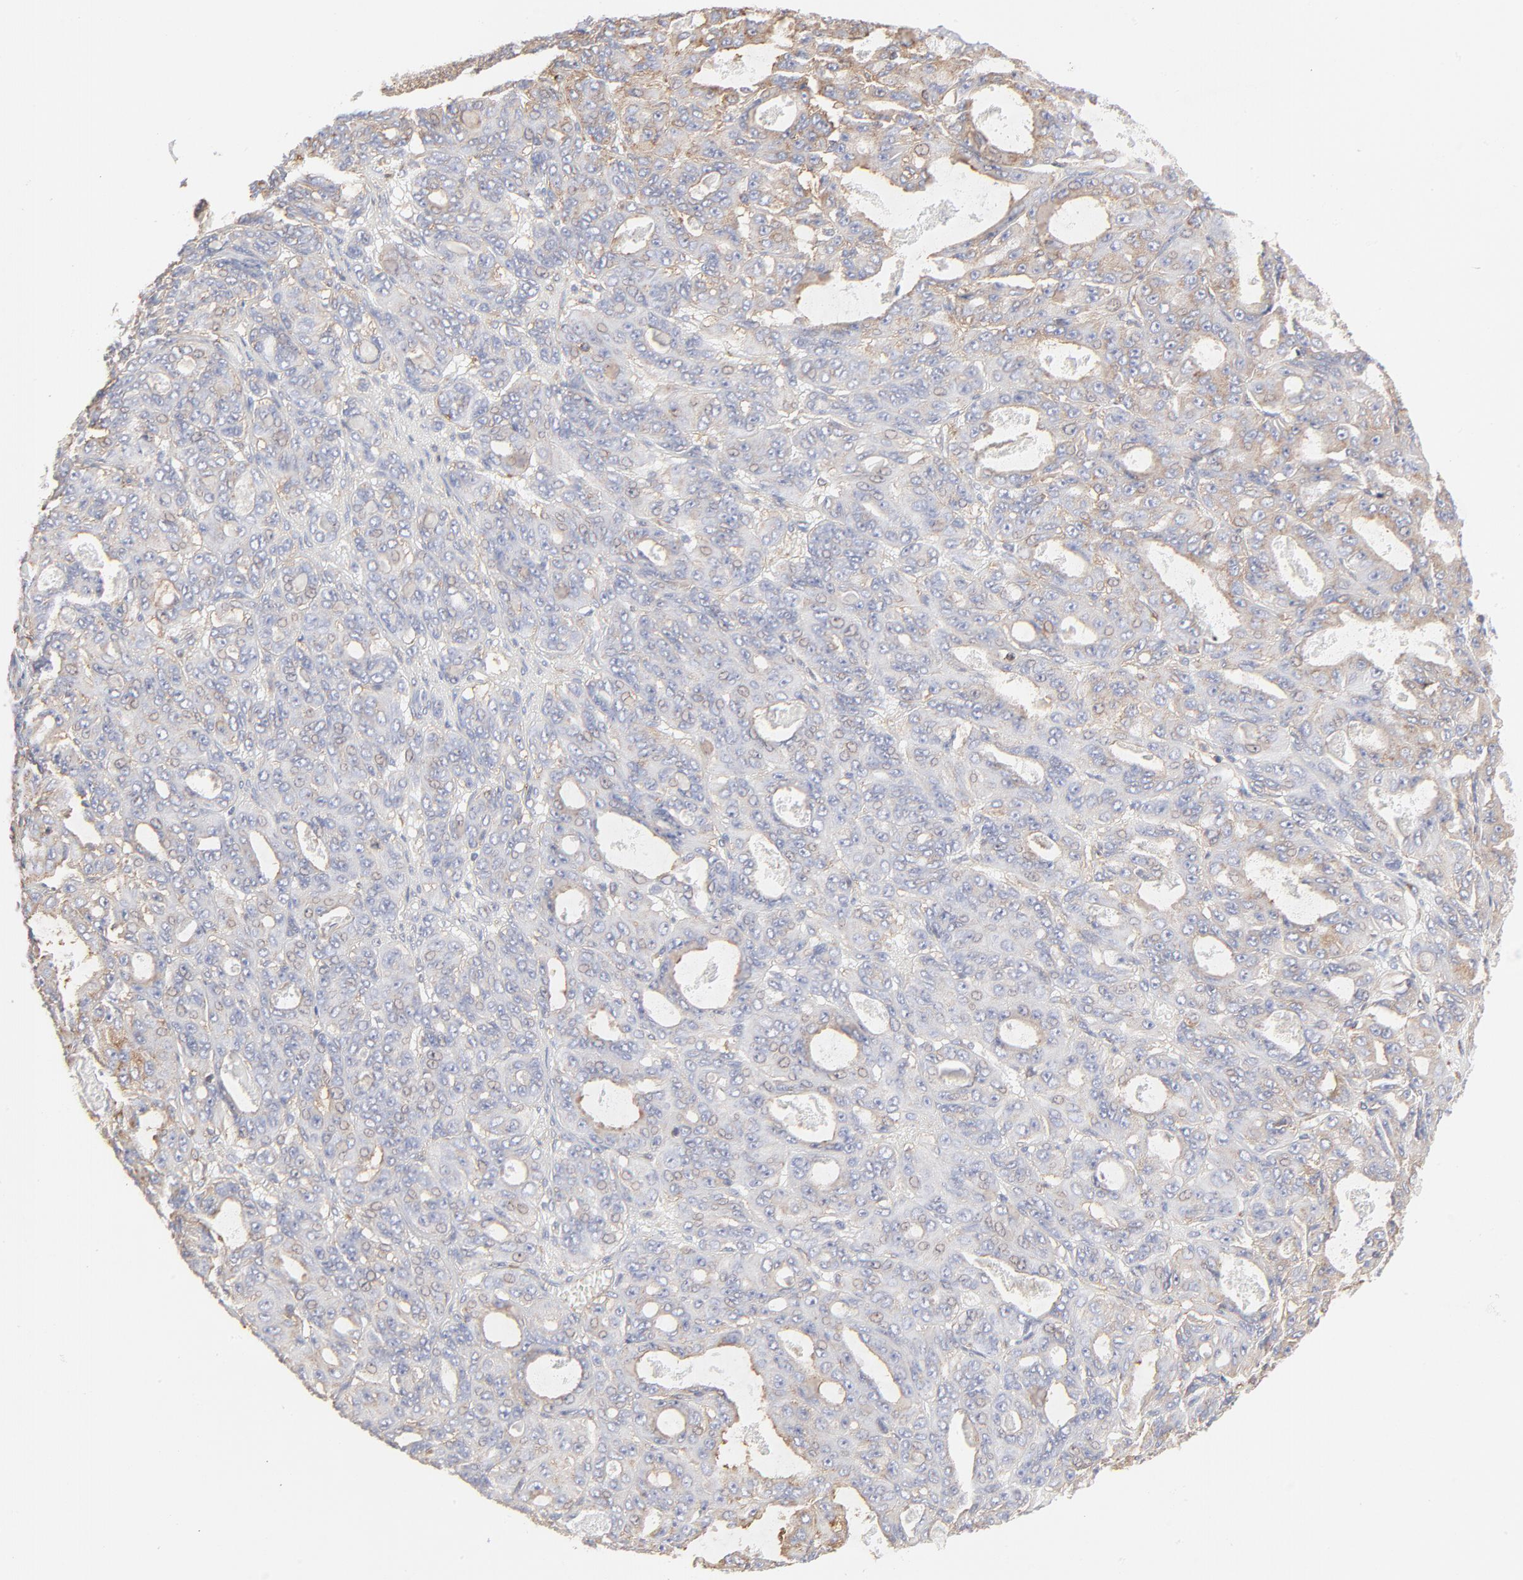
{"staining": {"intensity": "weak", "quantity": "25%-75%", "location": "cytoplasmic/membranous"}, "tissue": "ovarian cancer", "cell_type": "Tumor cells", "image_type": "cancer", "snomed": [{"axis": "morphology", "description": "Carcinoma, endometroid"}, {"axis": "topography", "description": "Ovary"}], "caption": "Immunohistochemical staining of human endometroid carcinoma (ovarian) exhibits low levels of weak cytoplasmic/membranous protein staining in approximately 25%-75% of tumor cells. The staining is performed using DAB (3,3'-diaminobenzidine) brown chromogen to label protein expression. The nuclei are counter-stained blue using hematoxylin.", "gene": "CLTB", "patient": {"sex": "female", "age": 61}}